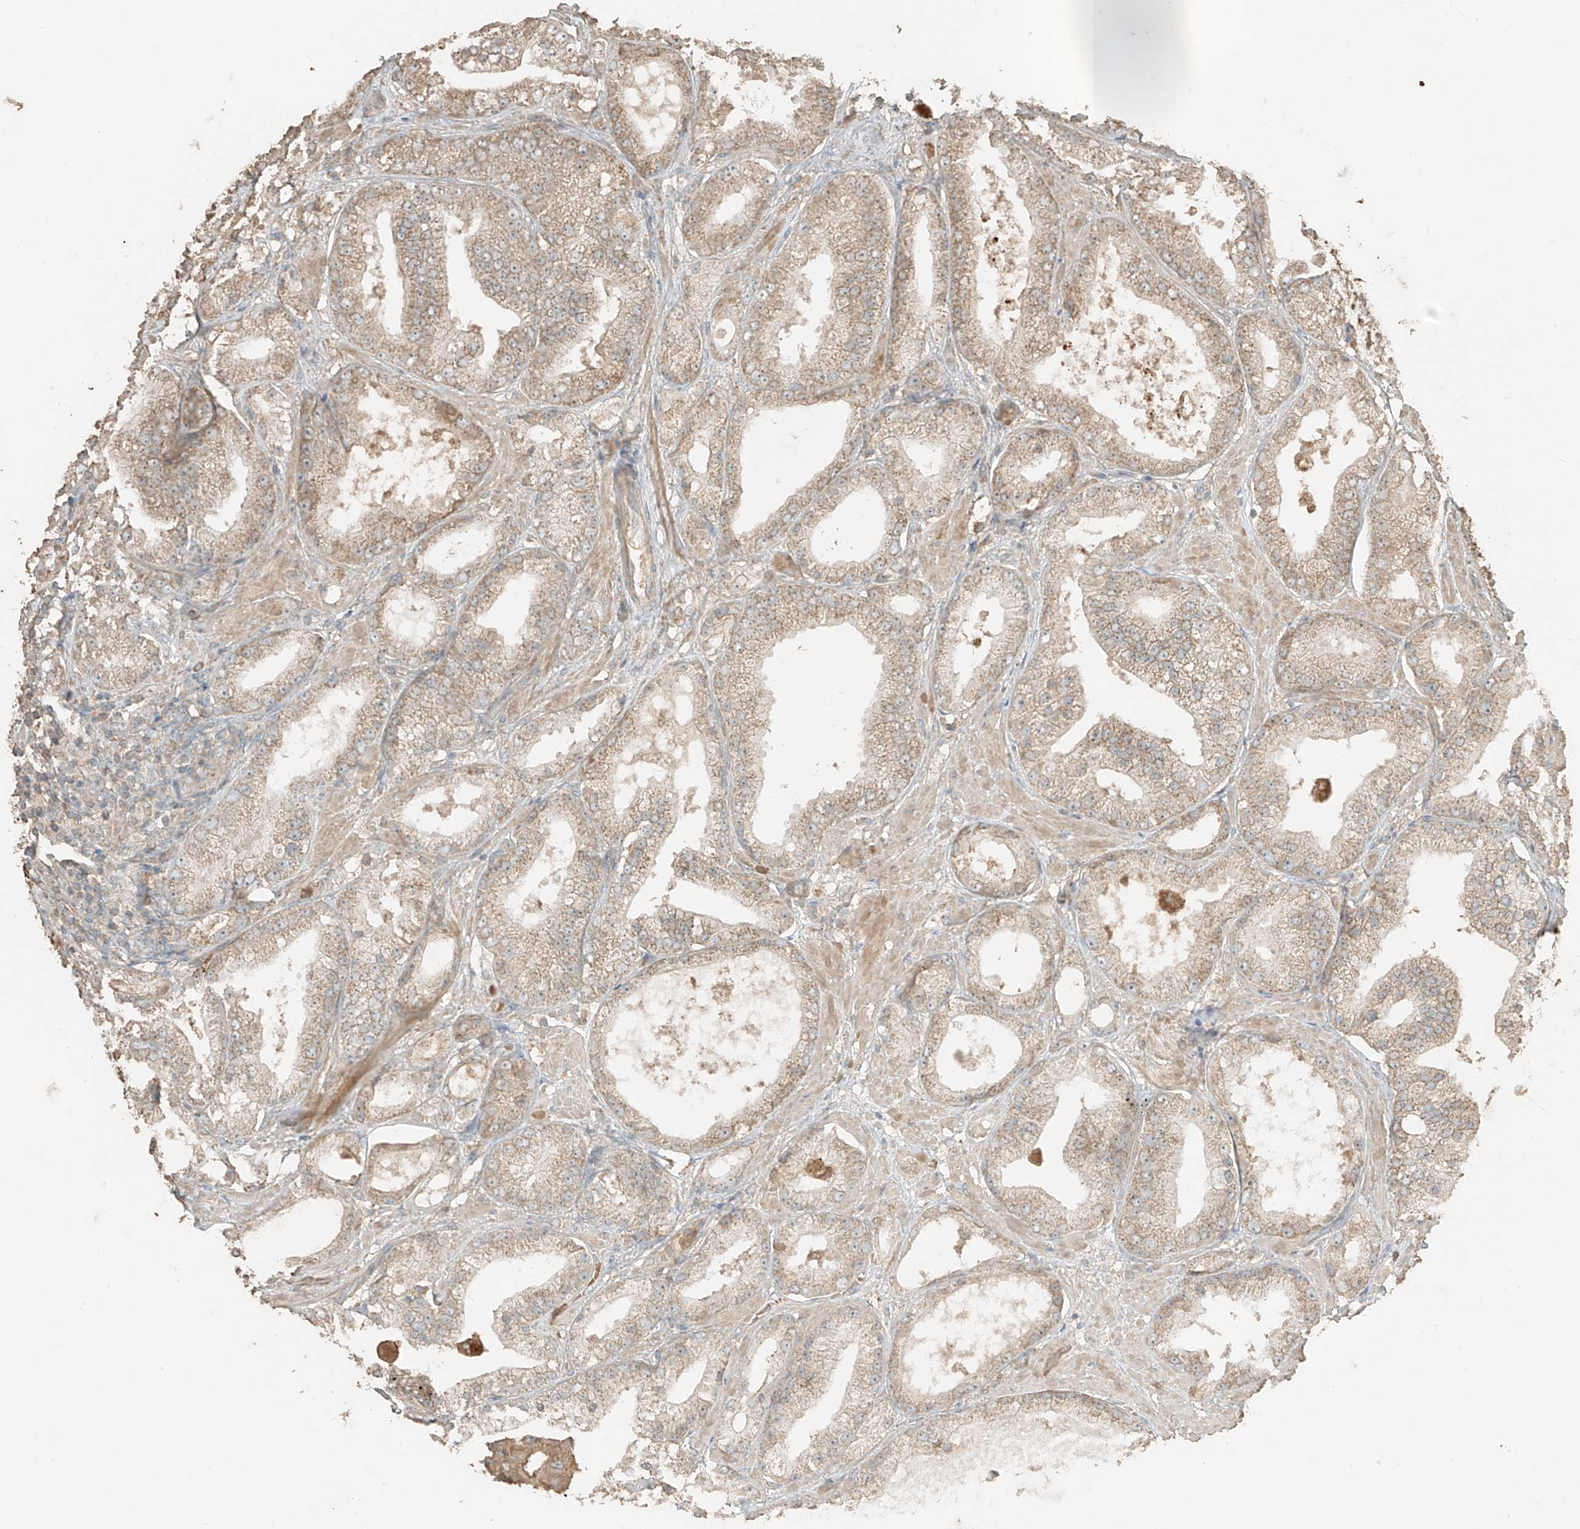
{"staining": {"intensity": "weak", "quantity": ">75%", "location": "cytoplasmic/membranous"}, "tissue": "prostate cancer", "cell_type": "Tumor cells", "image_type": "cancer", "snomed": [{"axis": "morphology", "description": "Adenocarcinoma, Low grade"}, {"axis": "topography", "description": "Prostate"}], "caption": "A brown stain shows weak cytoplasmic/membranous staining of a protein in human prostate cancer (low-grade adenocarcinoma) tumor cells.", "gene": "RFTN2", "patient": {"sex": "male", "age": 67}}